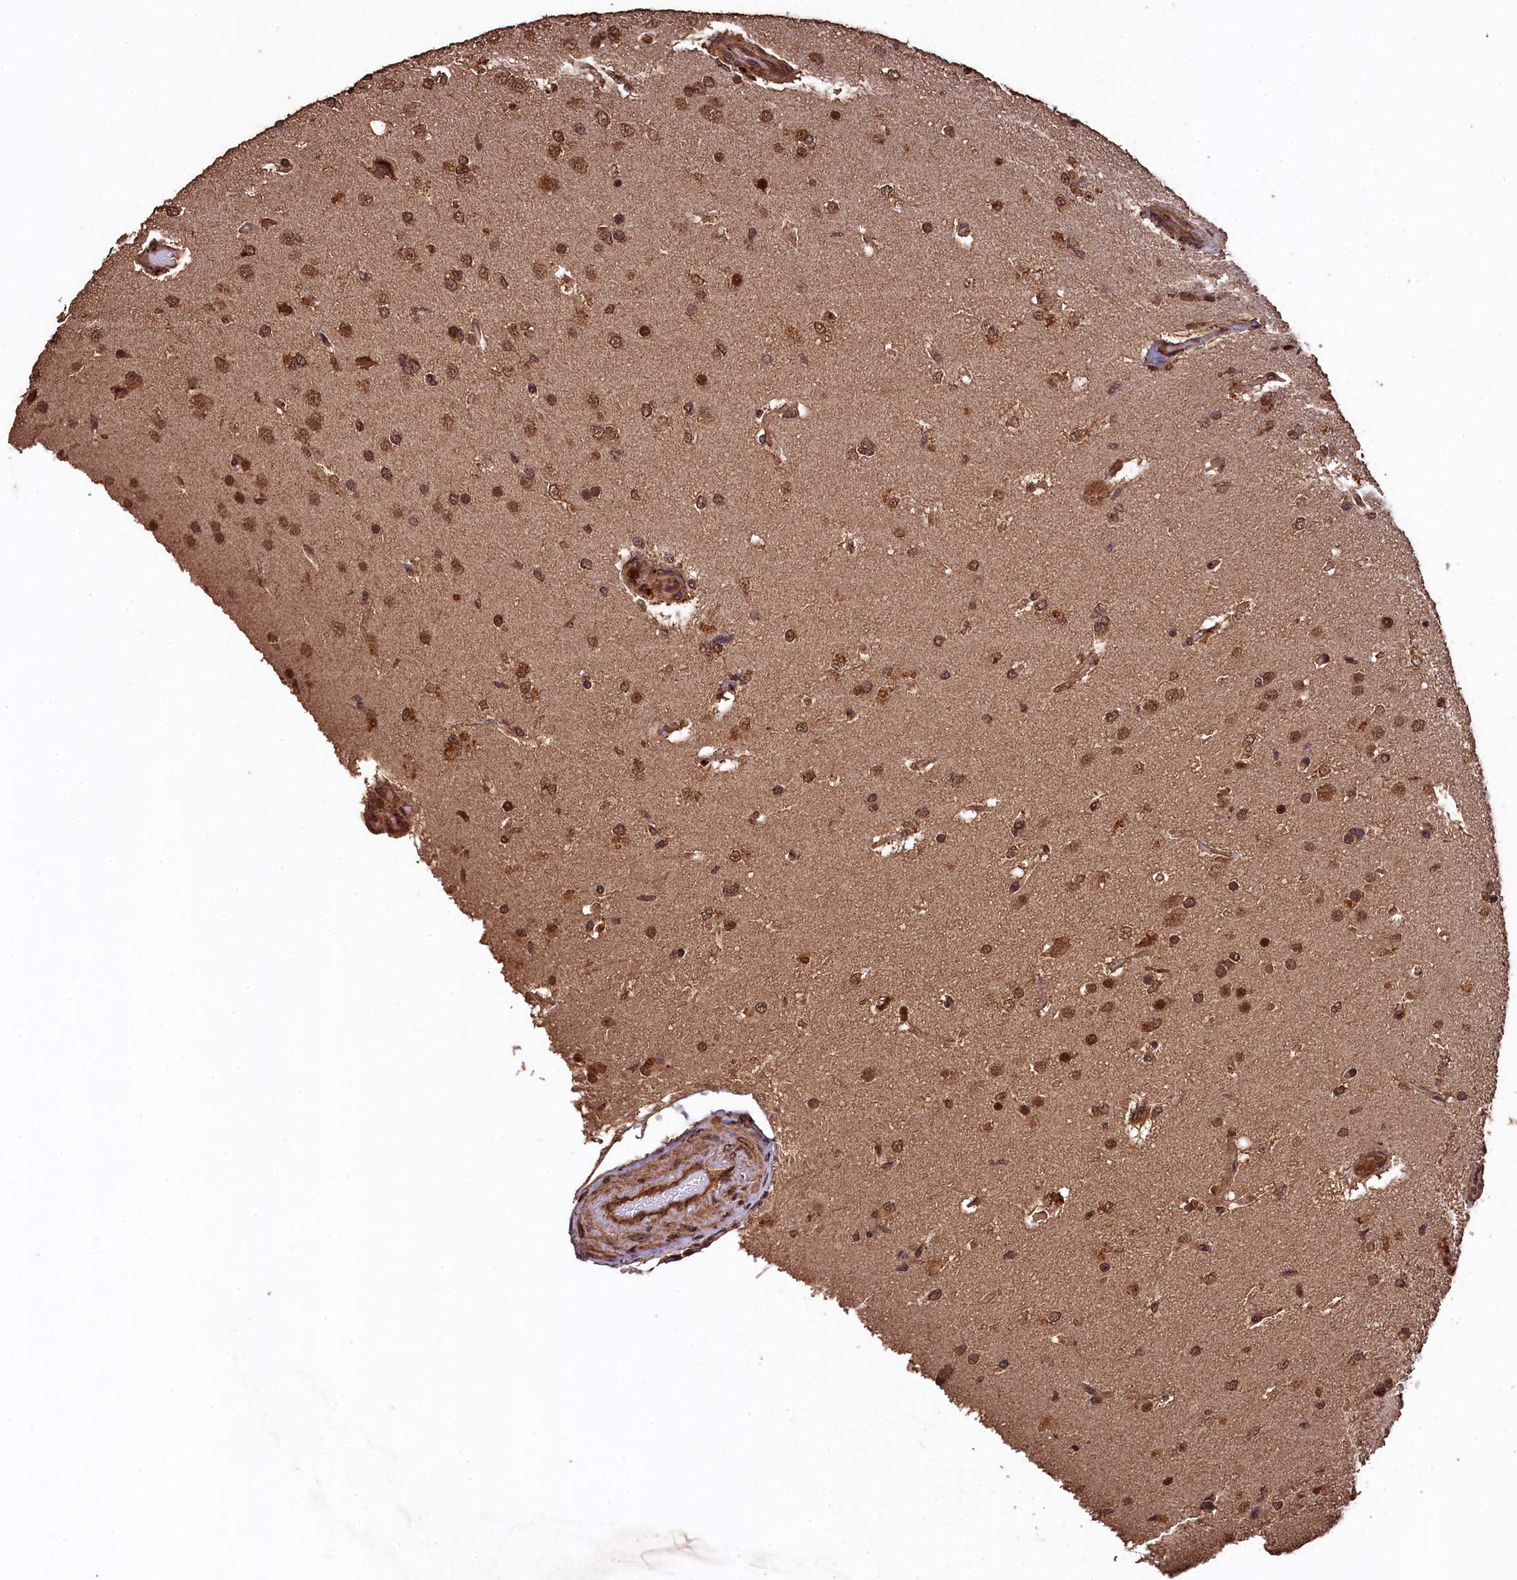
{"staining": {"intensity": "moderate", "quantity": ">75%", "location": "cytoplasmic/membranous,nuclear"}, "tissue": "glioma", "cell_type": "Tumor cells", "image_type": "cancer", "snomed": [{"axis": "morphology", "description": "Glioma, malignant, High grade"}, {"axis": "topography", "description": "Brain"}], "caption": "This image reveals malignant high-grade glioma stained with immunohistochemistry (IHC) to label a protein in brown. The cytoplasmic/membranous and nuclear of tumor cells show moderate positivity for the protein. Nuclei are counter-stained blue.", "gene": "CEP57L1", "patient": {"sex": "female", "age": 74}}